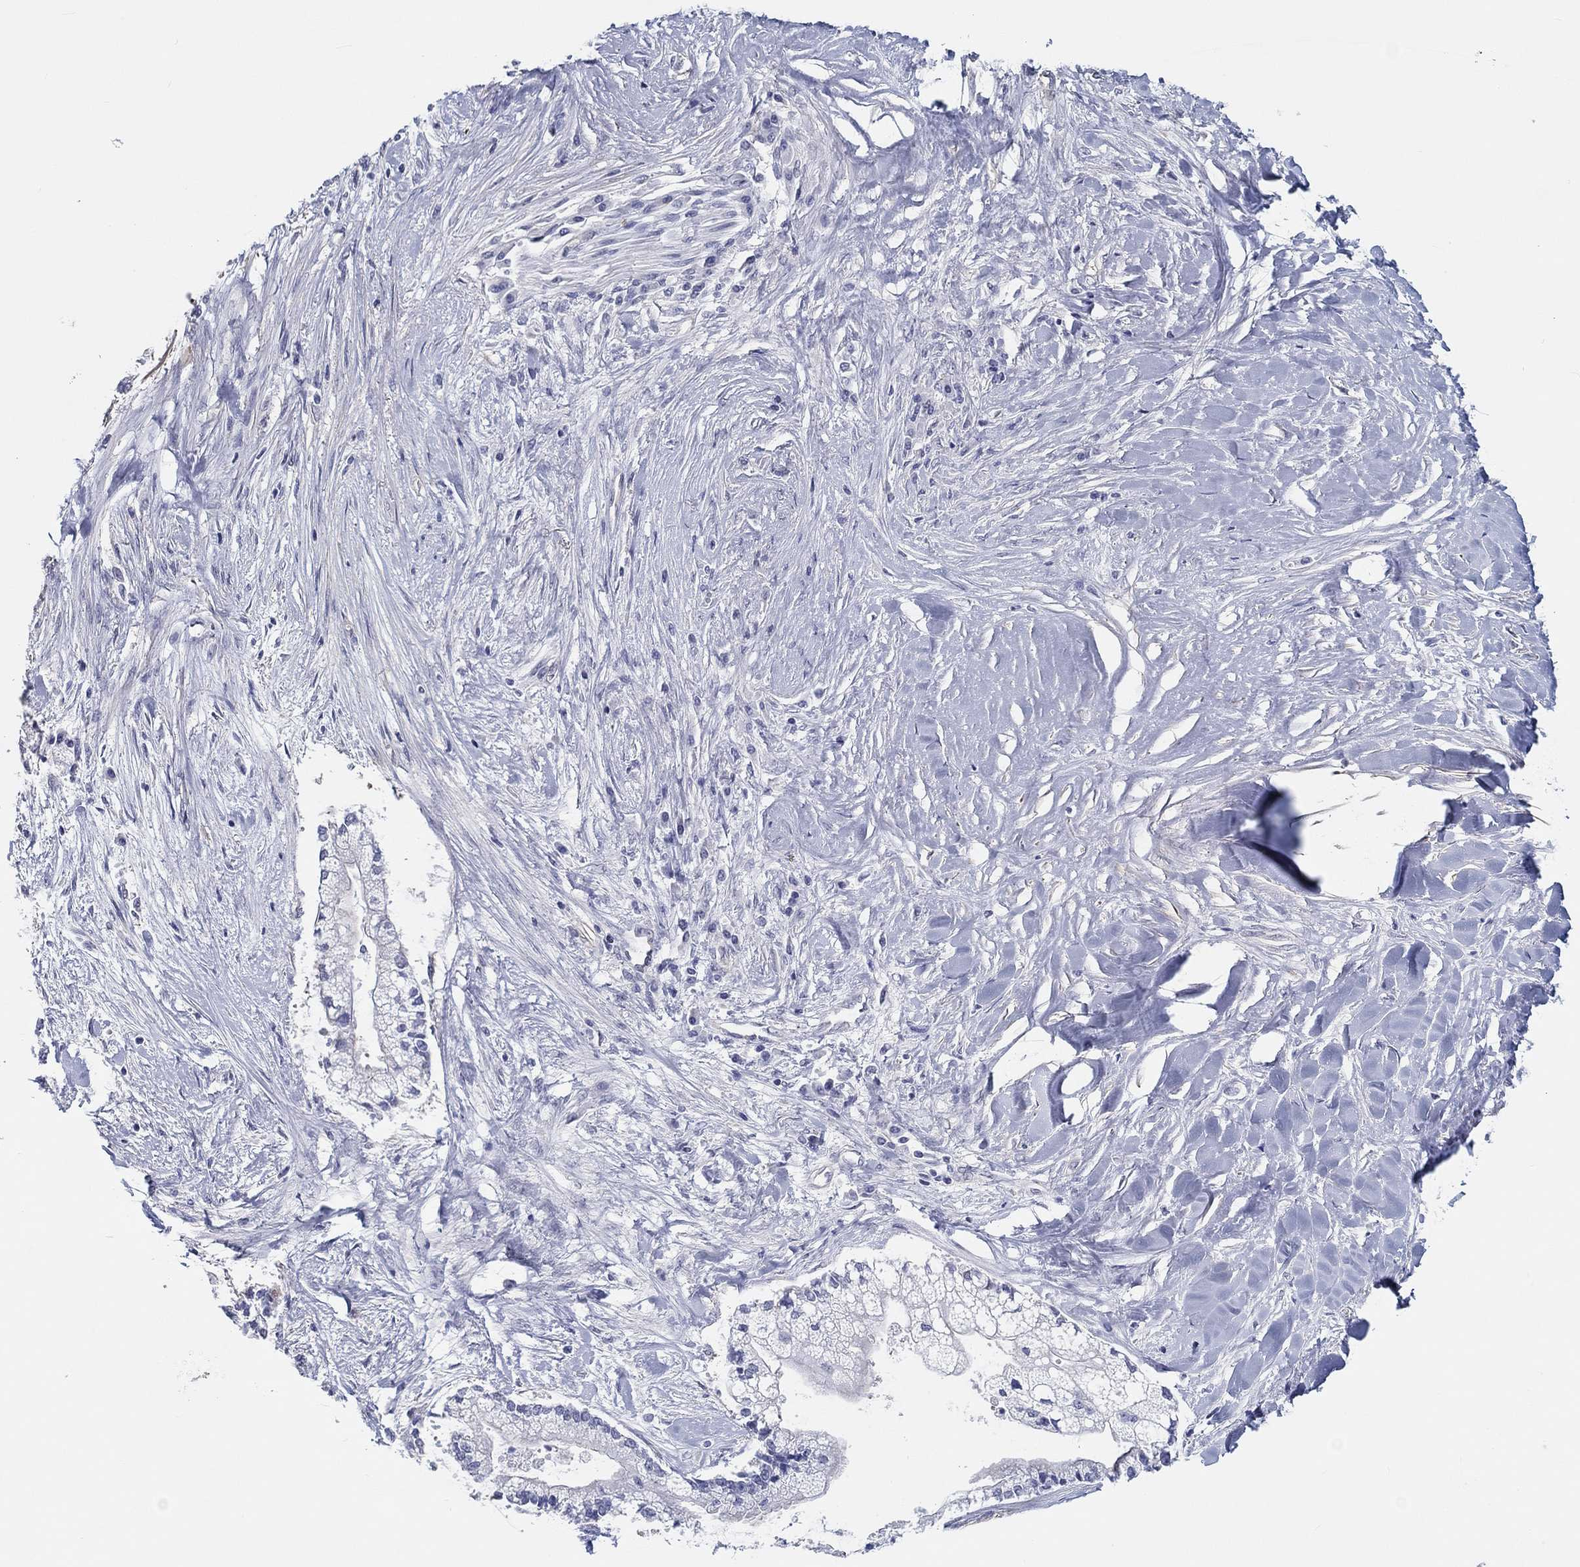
{"staining": {"intensity": "negative", "quantity": "none", "location": "none"}, "tissue": "liver cancer", "cell_type": "Tumor cells", "image_type": "cancer", "snomed": [{"axis": "morphology", "description": "Cholangiocarcinoma"}, {"axis": "topography", "description": "Liver"}], "caption": "Immunohistochemistry of human liver cholangiocarcinoma reveals no positivity in tumor cells.", "gene": "CRYGD", "patient": {"sex": "male", "age": 50}}